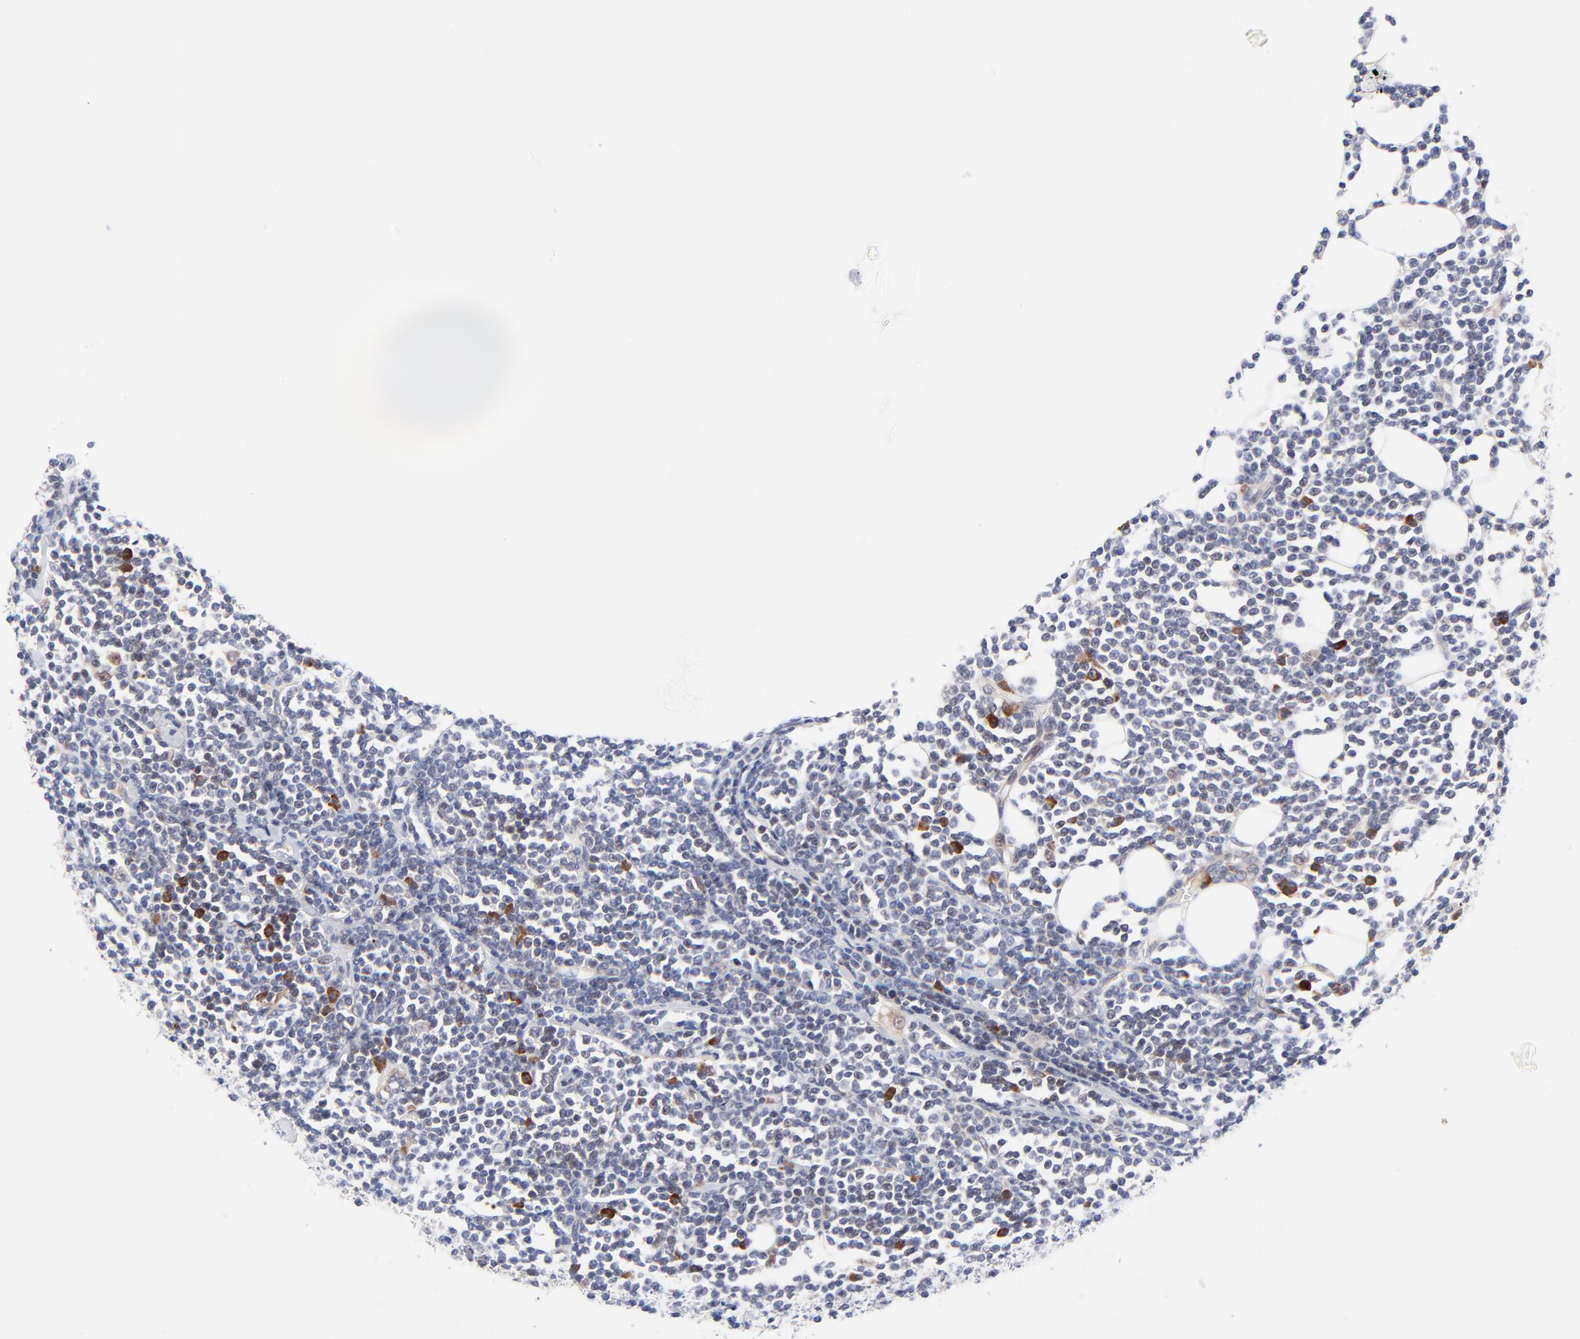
{"staining": {"intensity": "strong", "quantity": "<25%", "location": "cytoplasmic/membranous"}, "tissue": "lymphoma", "cell_type": "Tumor cells", "image_type": "cancer", "snomed": [{"axis": "morphology", "description": "Malignant lymphoma, non-Hodgkin's type, Low grade"}, {"axis": "topography", "description": "Soft tissue"}], "caption": "A medium amount of strong cytoplasmic/membranous positivity is identified in approximately <25% of tumor cells in lymphoma tissue.", "gene": "AFF2", "patient": {"sex": "male", "age": 92}}